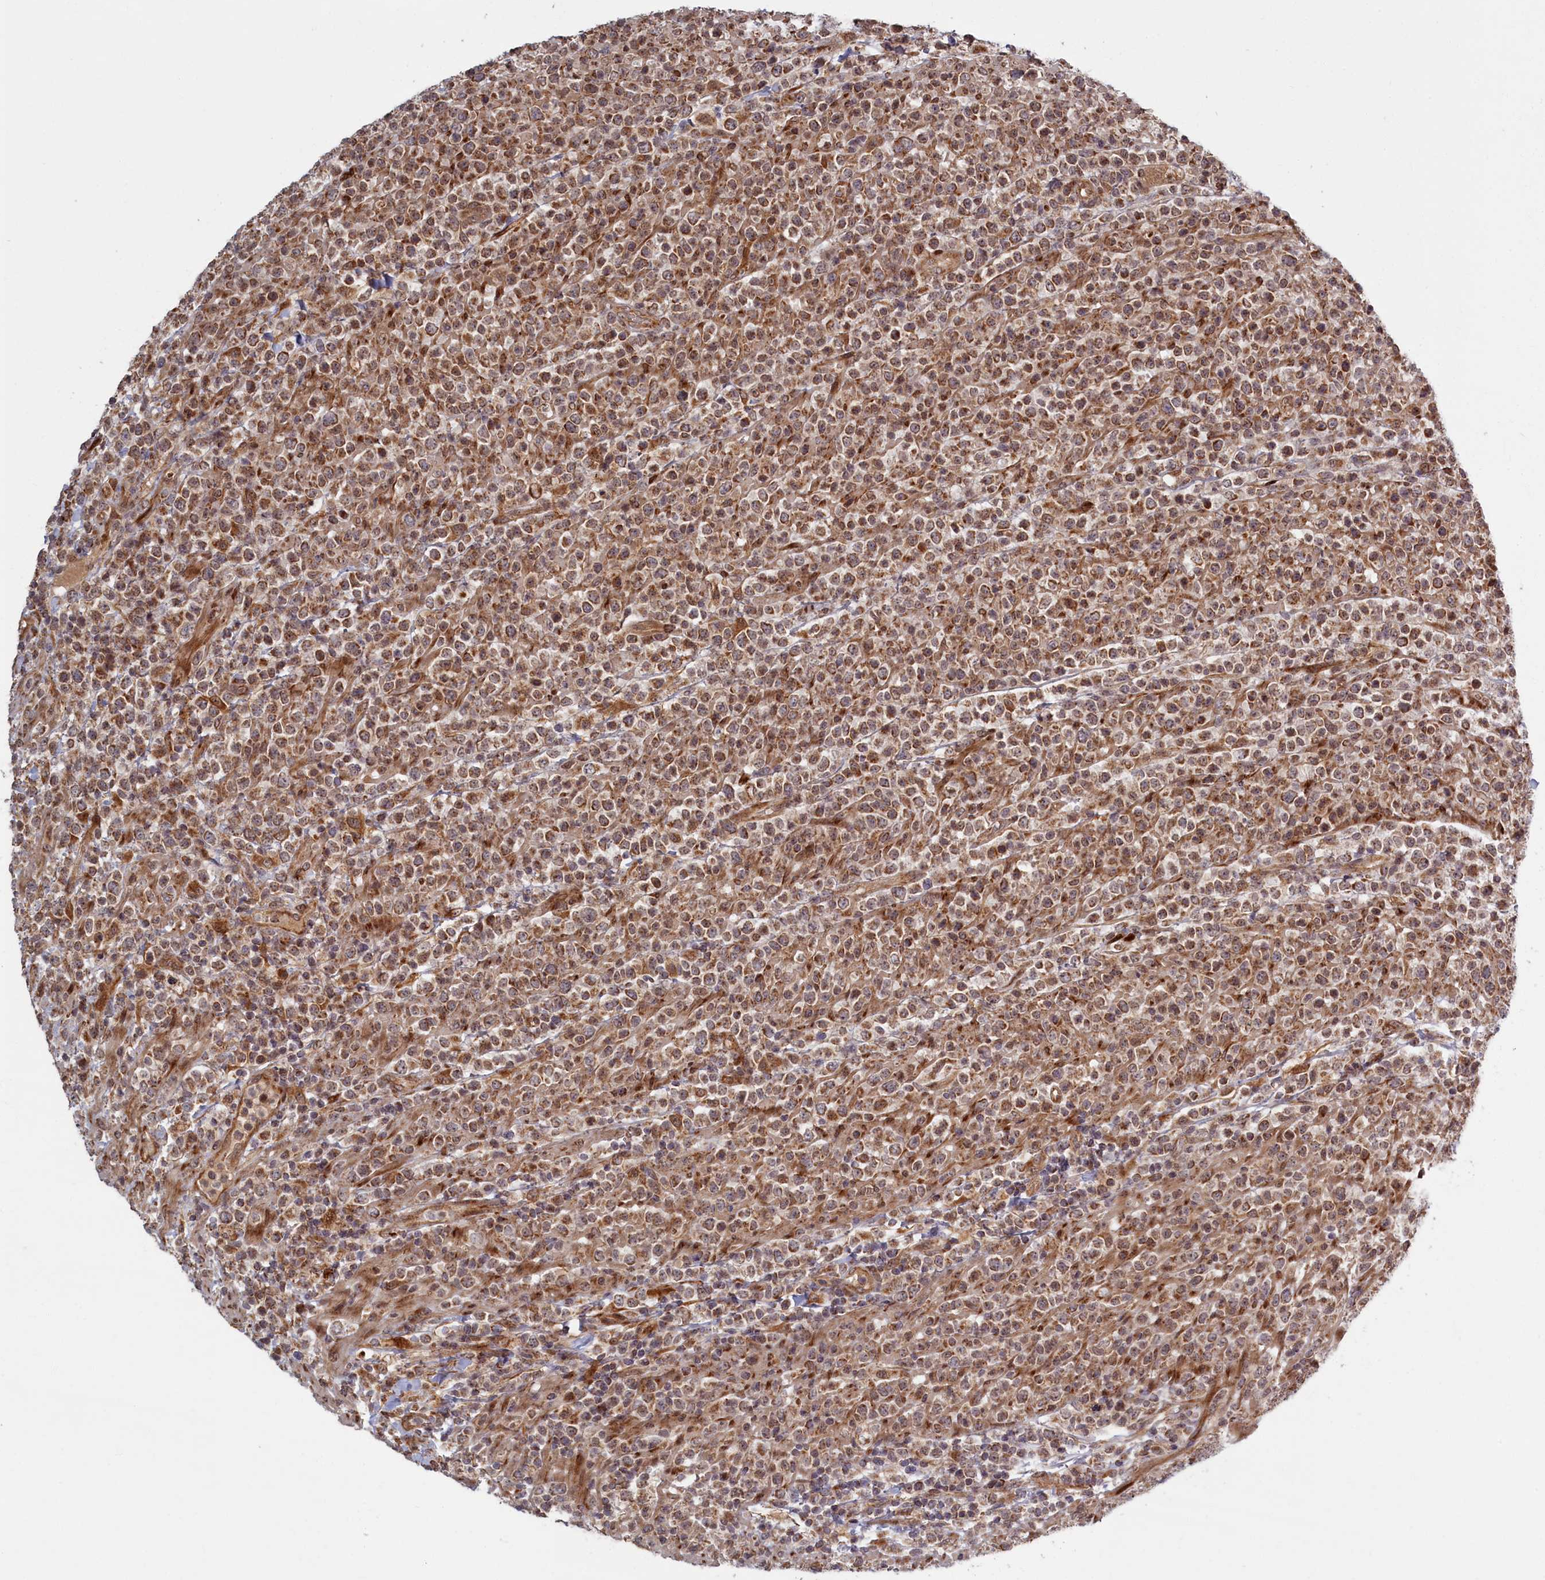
{"staining": {"intensity": "moderate", "quantity": ">75%", "location": "cytoplasmic/membranous"}, "tissue": "lymphoma", "cell_type": "Tumor cells", "image_type": "cancer", "snomed": [{"axis": "morphology", "description": "Malignant lymphoma, non-Hodgkin's type, High grade"}, {"axis": "topography", "description": "Colon"}], "caption": "High-grade malignant lymphoma, non-Hodgkin's type stained with DAB (3,3'-diaminobenzidine) immunohistochemistry (IHC) displays medium levels of moderate cytoplasmic/membranous staining in approximately >75% of tumor cells.", "gene": "PLA2G10", "patient": {"sex": "female", "age": 53}}